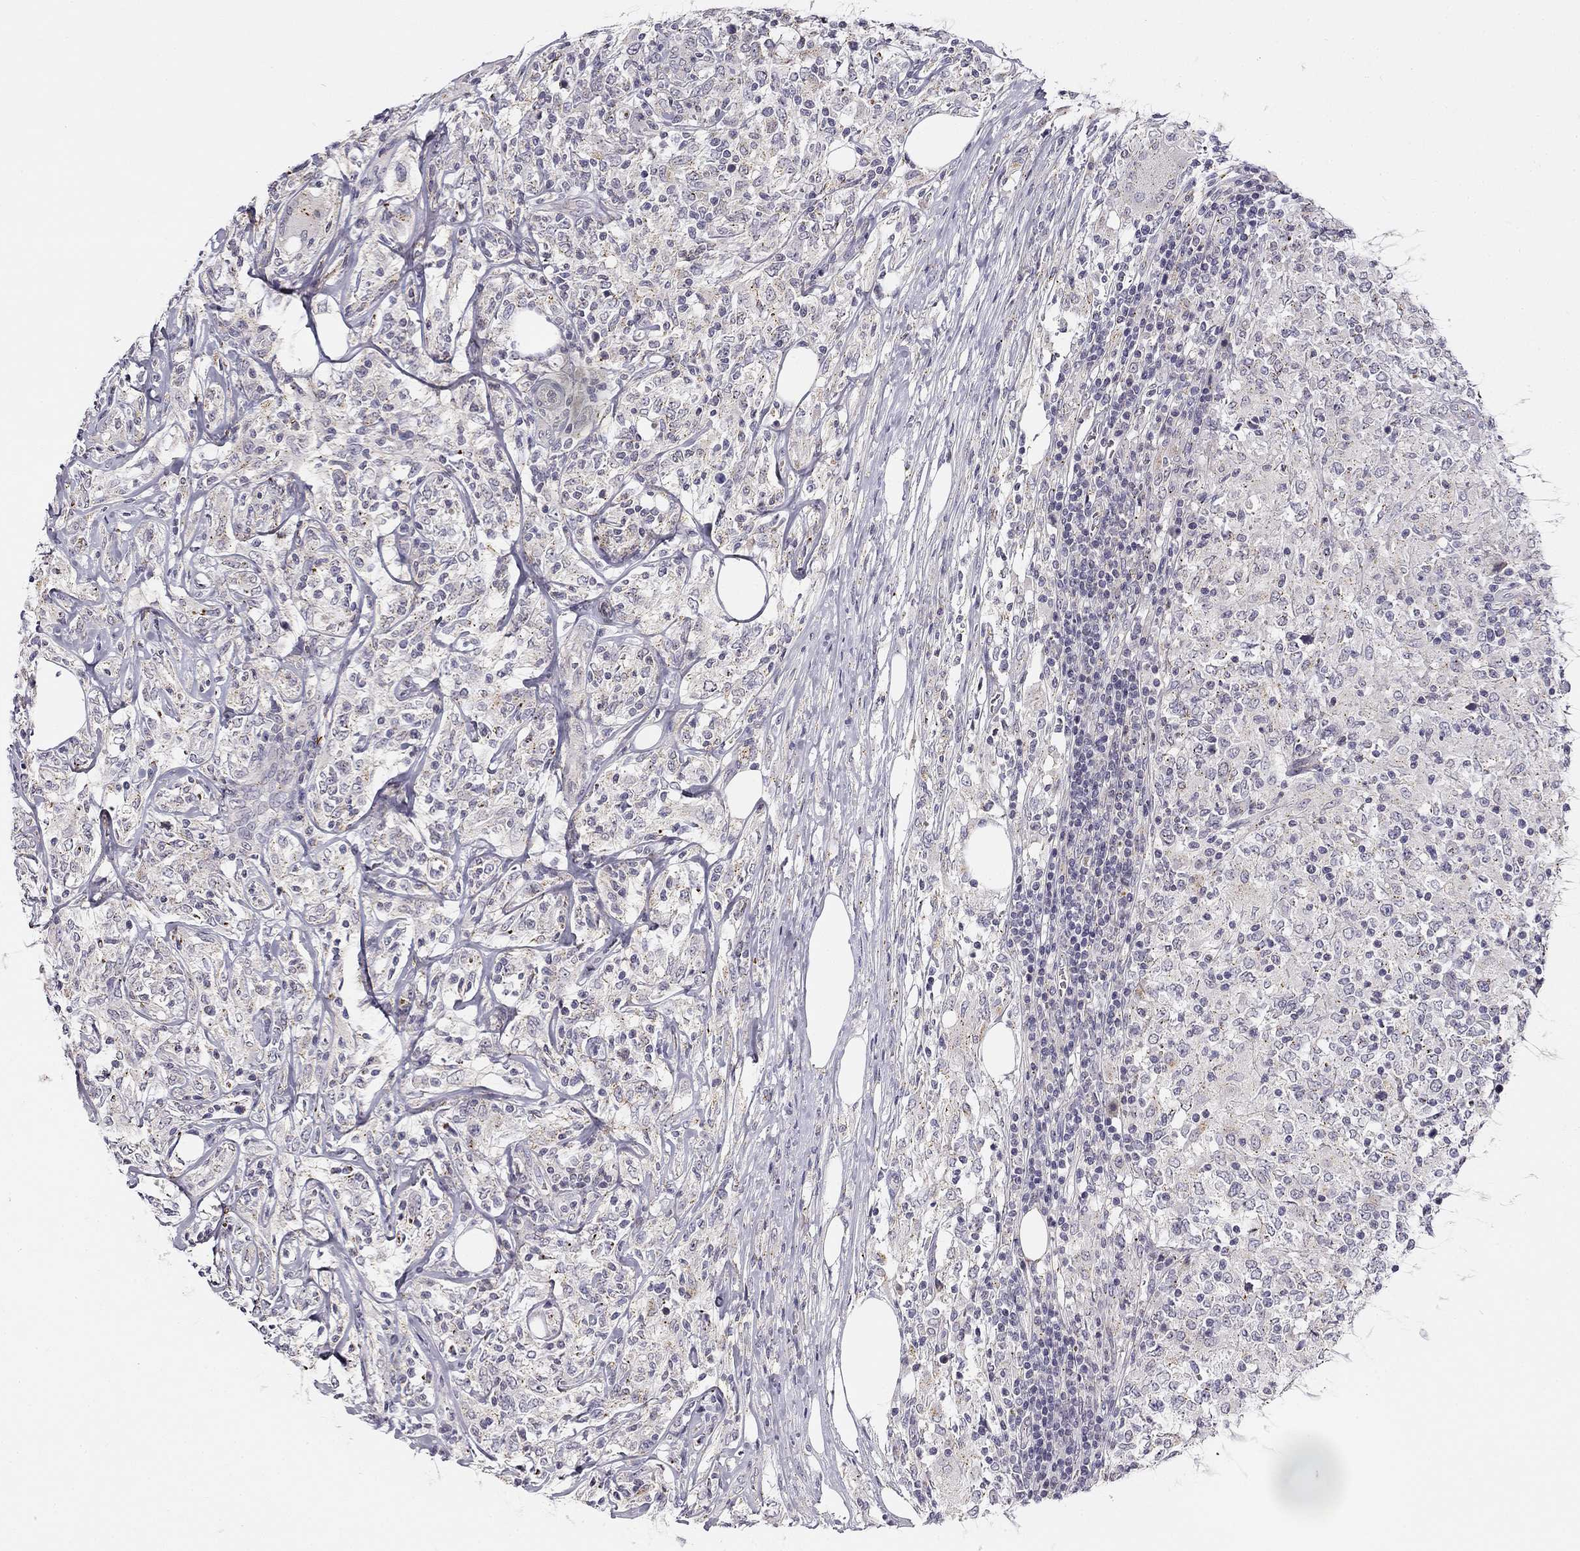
{"staining": {"intensity": "negative", "quantity": "none", "location": "none"}, "tissue": "lymphoma", "cell_type": "Tumor cells", "image_type": "cancer", "snomed": [{"axis": "morphology", "description": "Malignant lymphoma, non-Hodgkin's type, High grade"}, {"axis": "topography", "description": "Lymph node"}], "caption": "IHC photomicrograph of neoplastic tissue: human lymphoma stained with DAB exhibits no significant protein expression in tumor cells.", "gene": "CNR1", "patient": {"sex": "female", "age": 84}}